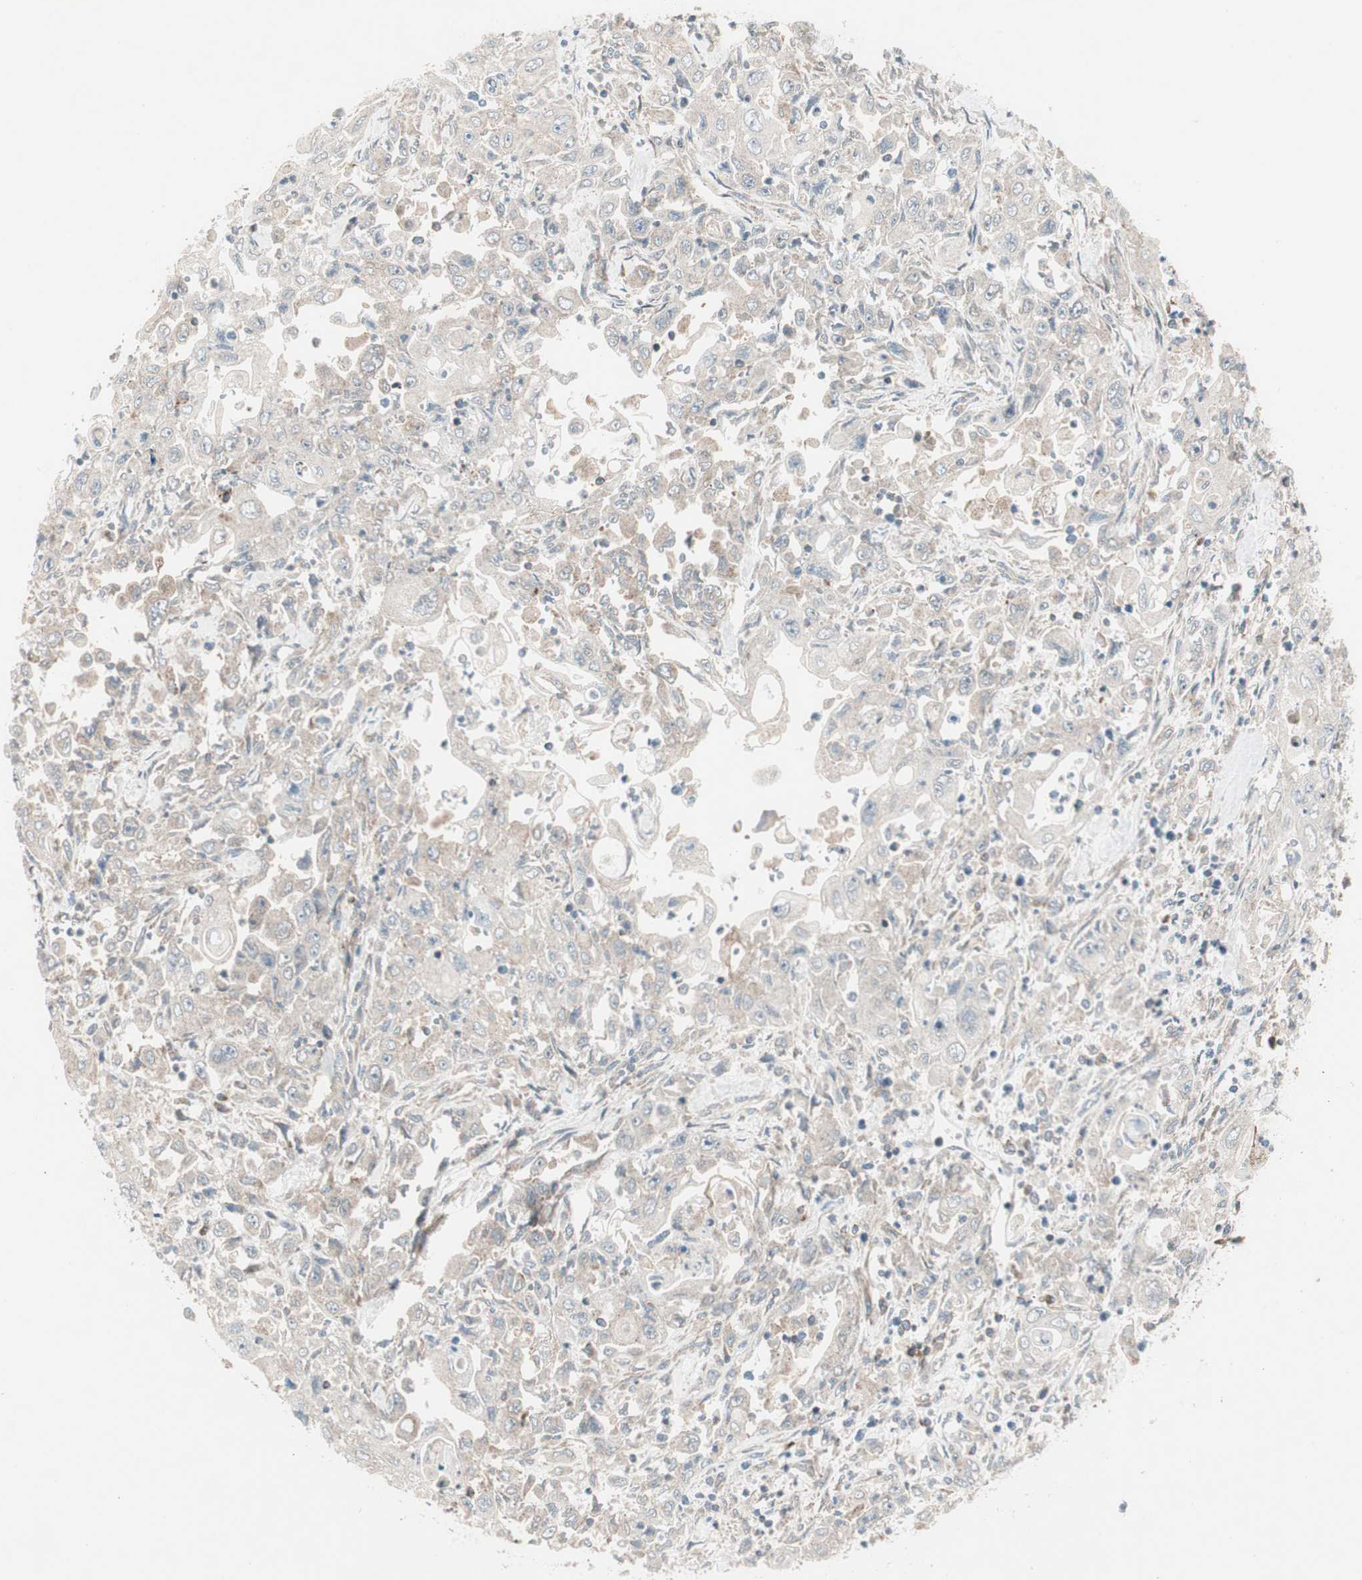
{"staining": {"intensity": "weak", "quantity": ">75%", "location": "cytoplasmic/membranous"}, "tissue": "pancreatic cancer", "cell_type": "Tumor cells", "image_type": "cancer", "snomed": [{"axis": "morphology", "description": "Adenocarcinoma, NOS"}, {"axis": "topography", "description": "Pancreas"}], "caption": "An image of pancreatic cancer (adenocarcinoma) stained for a protein demonstrates weak cytoplasmic/membranous brown staining in tumor cells.", "gene": "CCL14", "patient": {"sex": "male", "age": 70}}